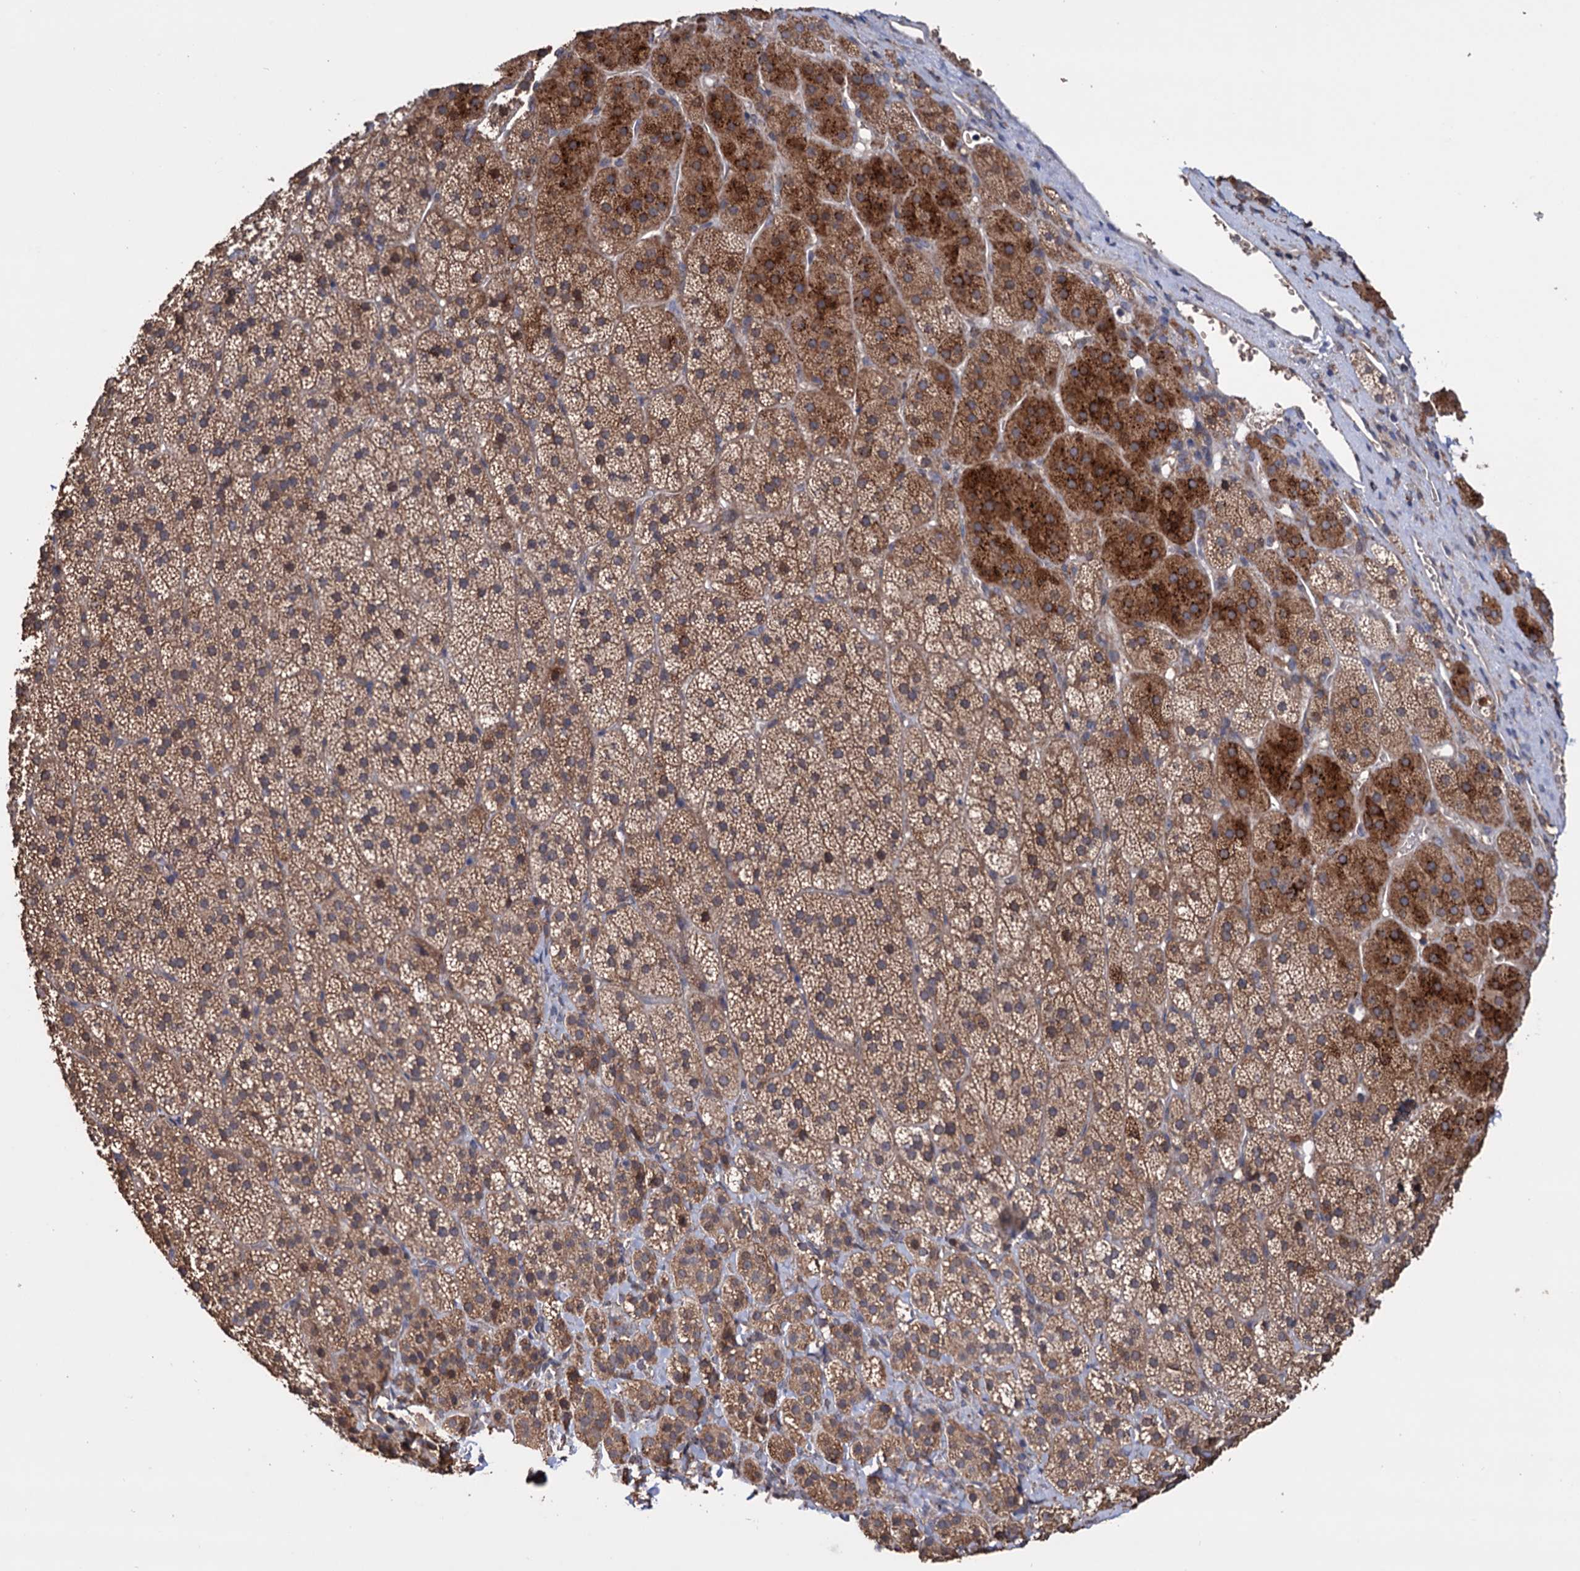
{"staining": {"intensity": "strong", "quantity": "25%-75%", "location": "cytoplasmic/membranous"}, "tissue": "adrenal gland", "cell_type": "Glandular cells", "image_type": "normal", "snomed": [{"axis": "morphology", "description": "Normal tissue, NOS"}, {"axis": "topography", "description": "Adrenal gland"}], "caption": "Immunohistochemistry (IHC) (DAB (3,3'-diaminobenzidine)) staining of benign human adrenal gland reveals strong cytoplasmic/membranous protein expression in about 25%-75% of glandular cells. The staining was performed using DAB to visualize the protein expression in brown, while the nuclei were stained in blue with hematoxylin (Magnification: 20x).", "gene": "TBC1D12", "patient": {"sex": "female", "age": 44}}